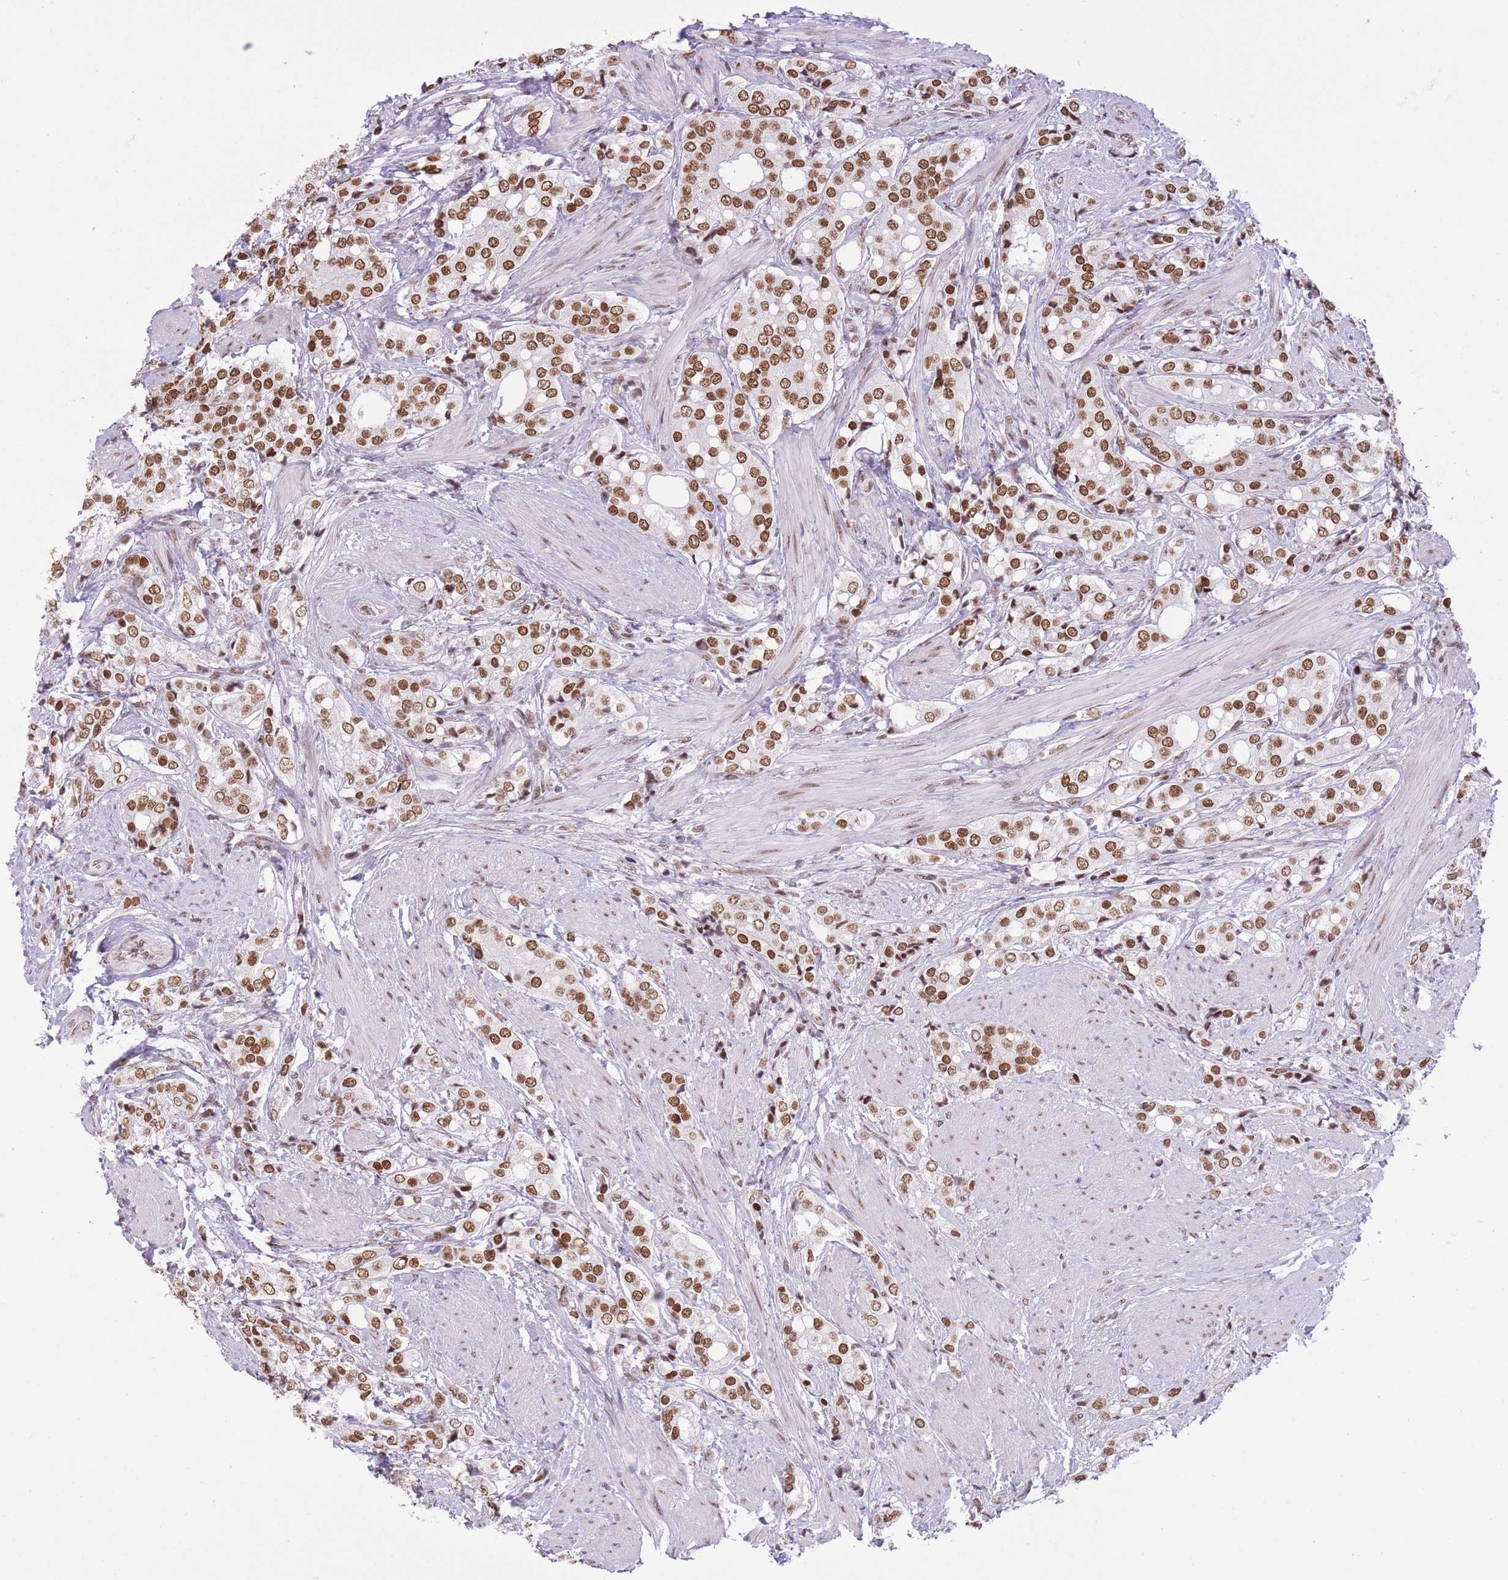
{"staining": {"intensity": "moderate", "quantity": ">75%", "location": "nuclear"}, "tissue": "prostate cancer", "cell_type": "Tumor cells", "image_type": "cancer", "snomed": [{"axis": "morphology", "description": "Adenocarcinoma, High grade"}, {"axis": "topography", "description": "Prostate"}], "caption": "Adenocarcinoma (high-grade) (prostate) stained for a protein displays moderate nuclear positivity in tumor cells.", "gene": "ZBED5", "patient": {"sex": "male", "age": 71}}